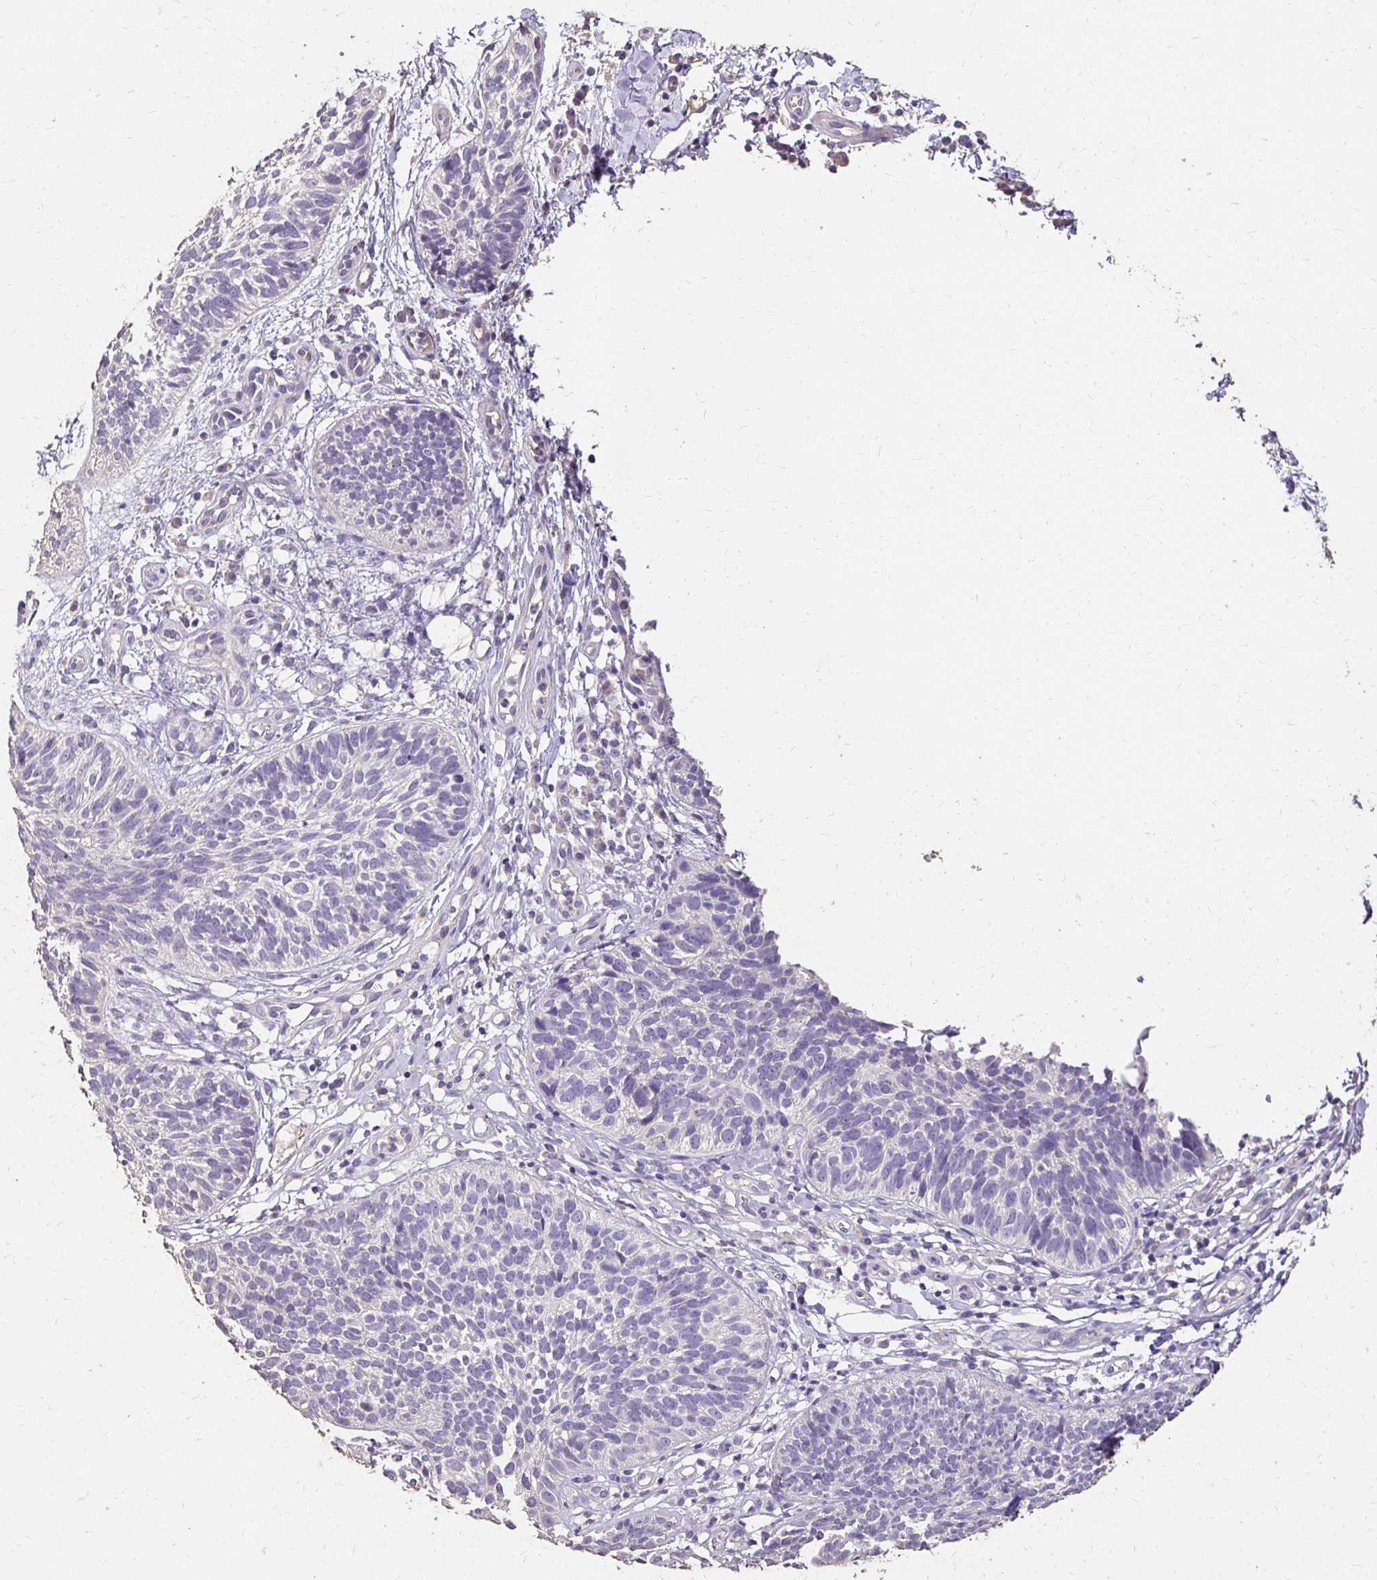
{"staining": {"intensity": "negative", "quantity": "none", "location": "none"}, "tissue": "skin cancer", "cell_type": "Tumor cells", "image_type": "cancer", "snomed": [{"axis": "morphology", "description": "Basal cell carcinoma"}, {"axis": "topography", "description": "Skin"}, {"axis": "topography", "description": "Skin of leg"}], "caption": "Immunohistochemistry (IHC) image of skin cancer stained for a protein (brown), which displays no positivity in tumor cells. The staining is performed using DAB brown chromogen with nuclei counter-stained in using hematoxylin.", "gene": "UGT1A6", "patient": {"sex": "female", "age": 87}}